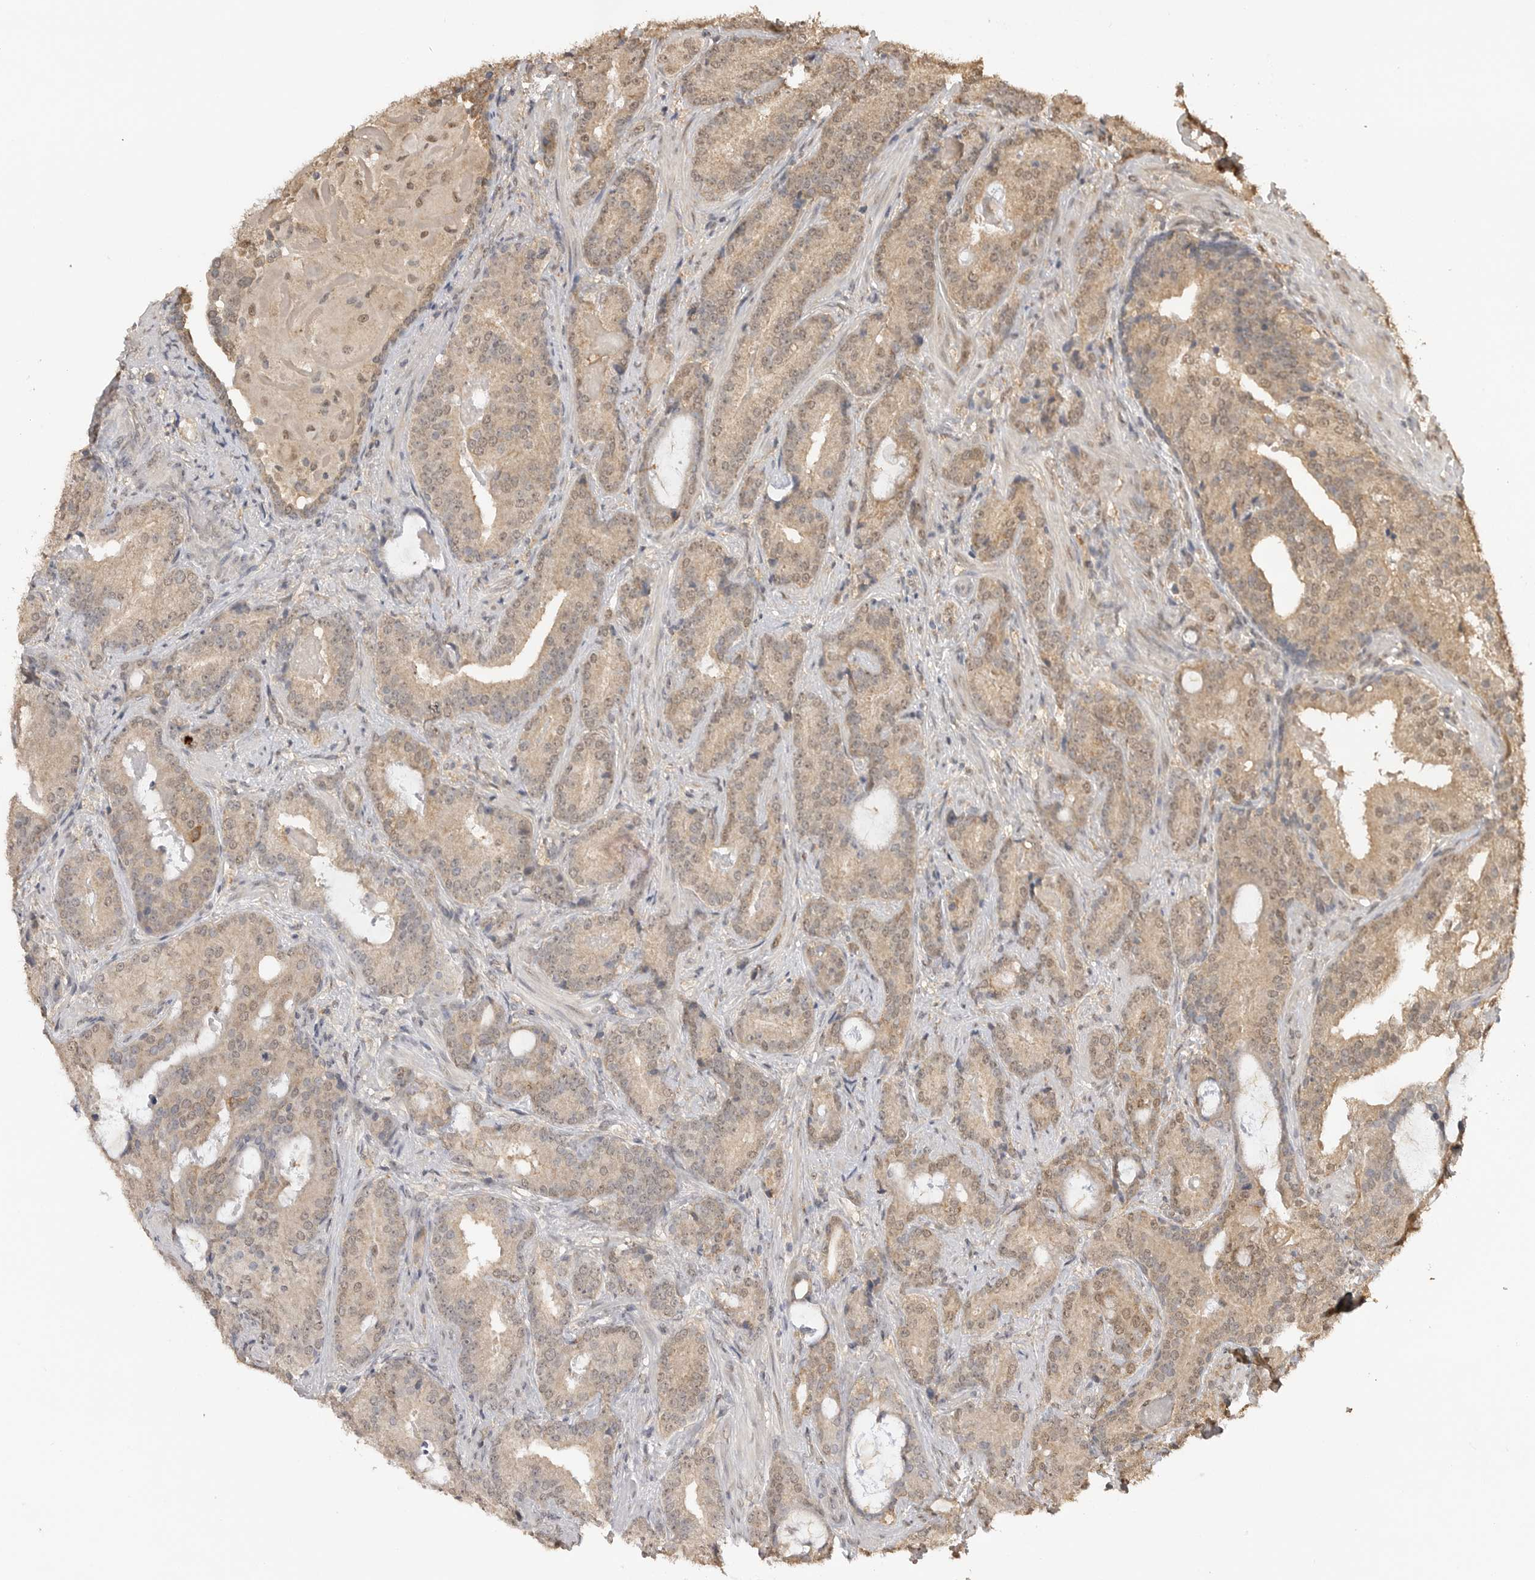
{"staining": {"intensity": "weak", "quantity": ">75%", "location": "cytoplasmic/membranous,nuclear"}, "tissue": "prostate cancer", "cell_type": "Tumor cells", "image_type": "cancer", "snomed": [{"axis": "morphology", "description": "Adenocarcinoma, Low grade"}, {"axis": "topography", "description": "Prostate"}], "caption": "A brown stain shows weak cytoplasmic/membranous and nuclear staining of a protein in human low-grade adenocarcinoma (prostate) tumor cells. The protein of interest is shown in brown color, while the nuclei are stained blue.", "gene": "ASPSCR1", "patient": {"sex": "male", "age": 67}}